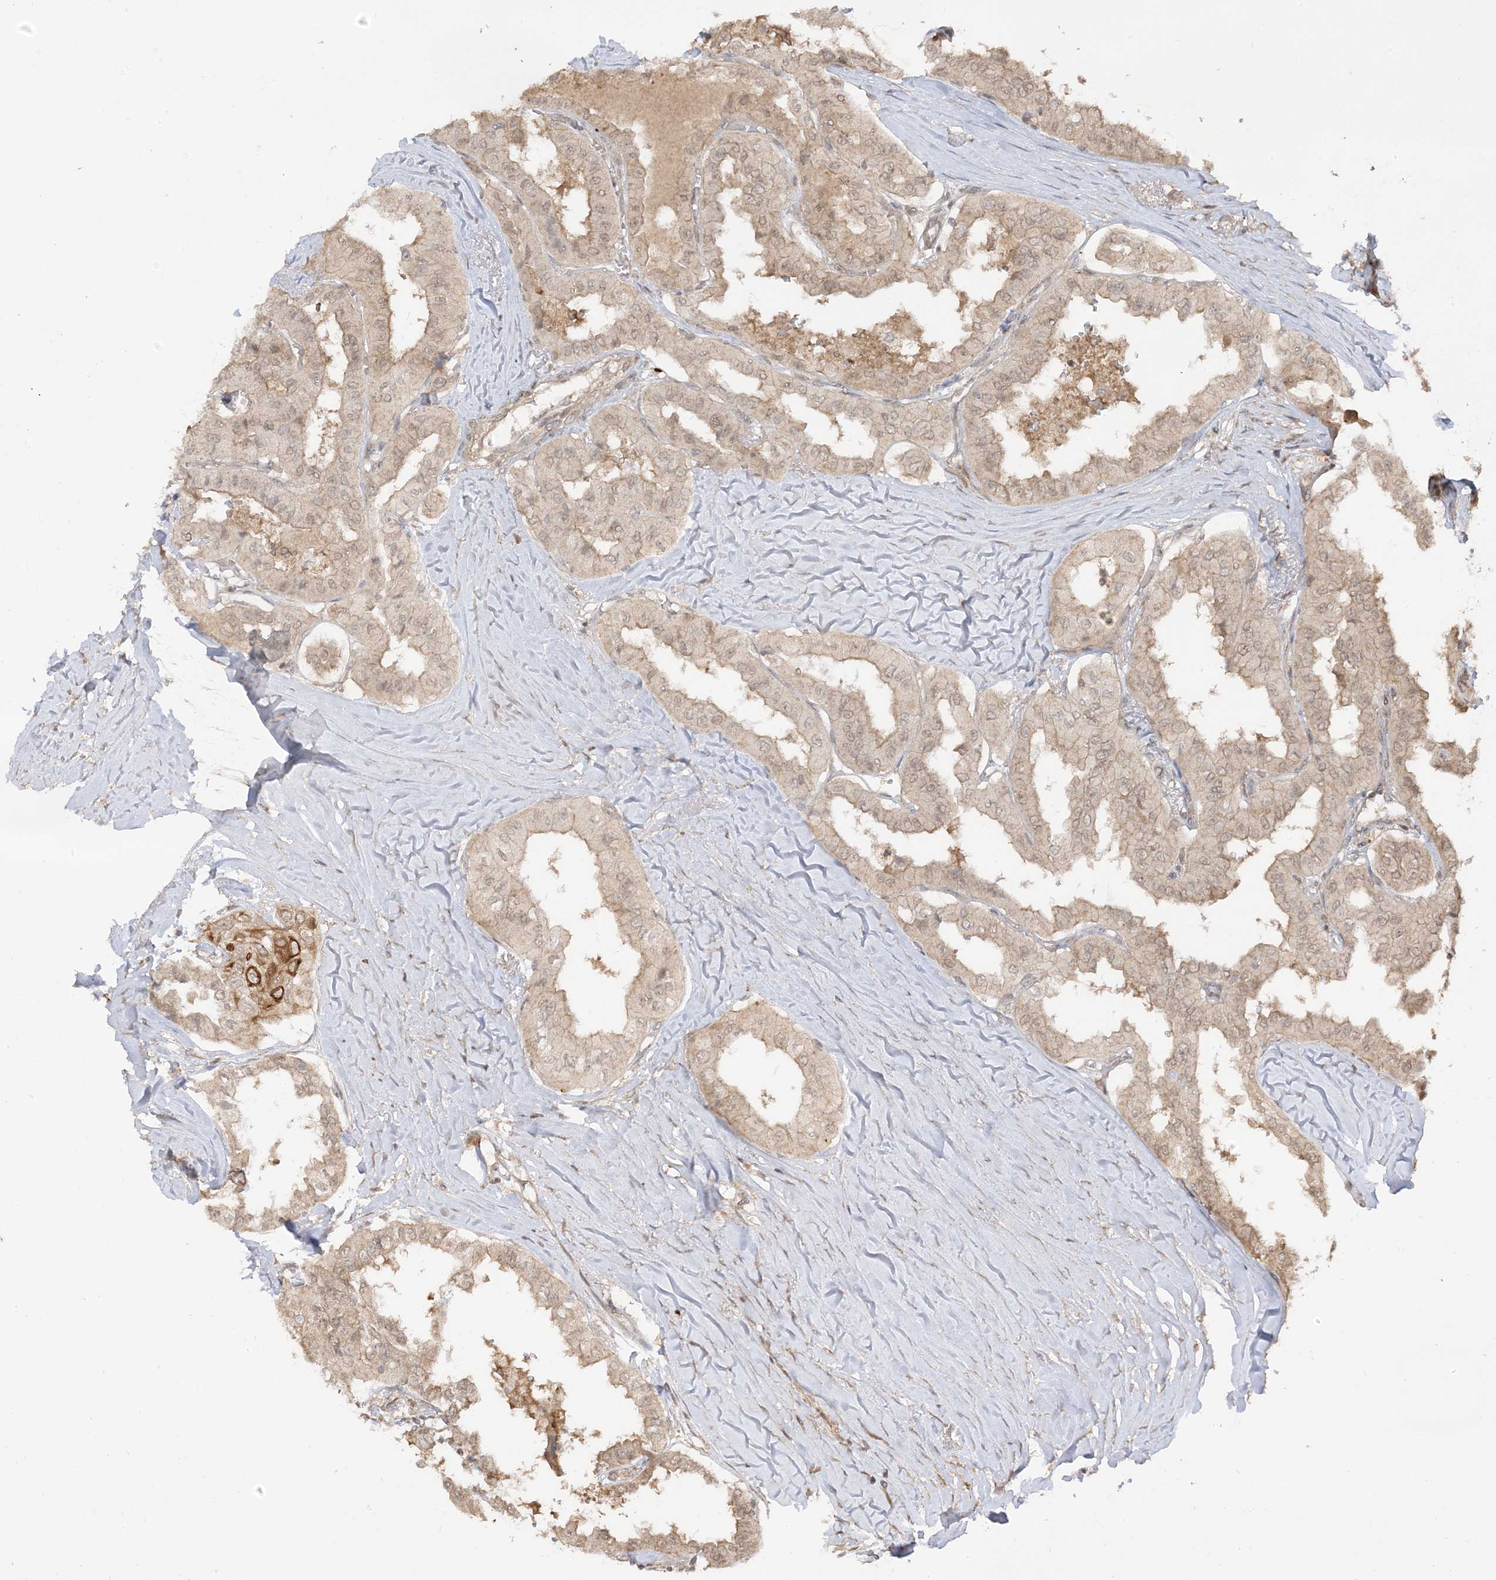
{"staining": {"intensity": "weak", "quantity": "<25%", "location": "cytoplasmic/membranous"}, "tissue": "thyroid cancer", "cell_type": "Tumor cells", "image_type": "cancer", "snomed": [{"axis": "morphology", "description": "Papillary adenocarcinoma, NOS"}, {"axis": "topography", "description": "Thyroid gland"}], "caption": "IHC of human papillary adenocarcinoma (thyroid) displays no positivity in tumor cells.", "gene": "TBCC", "patient": {"sex": "female", "age": 59}}